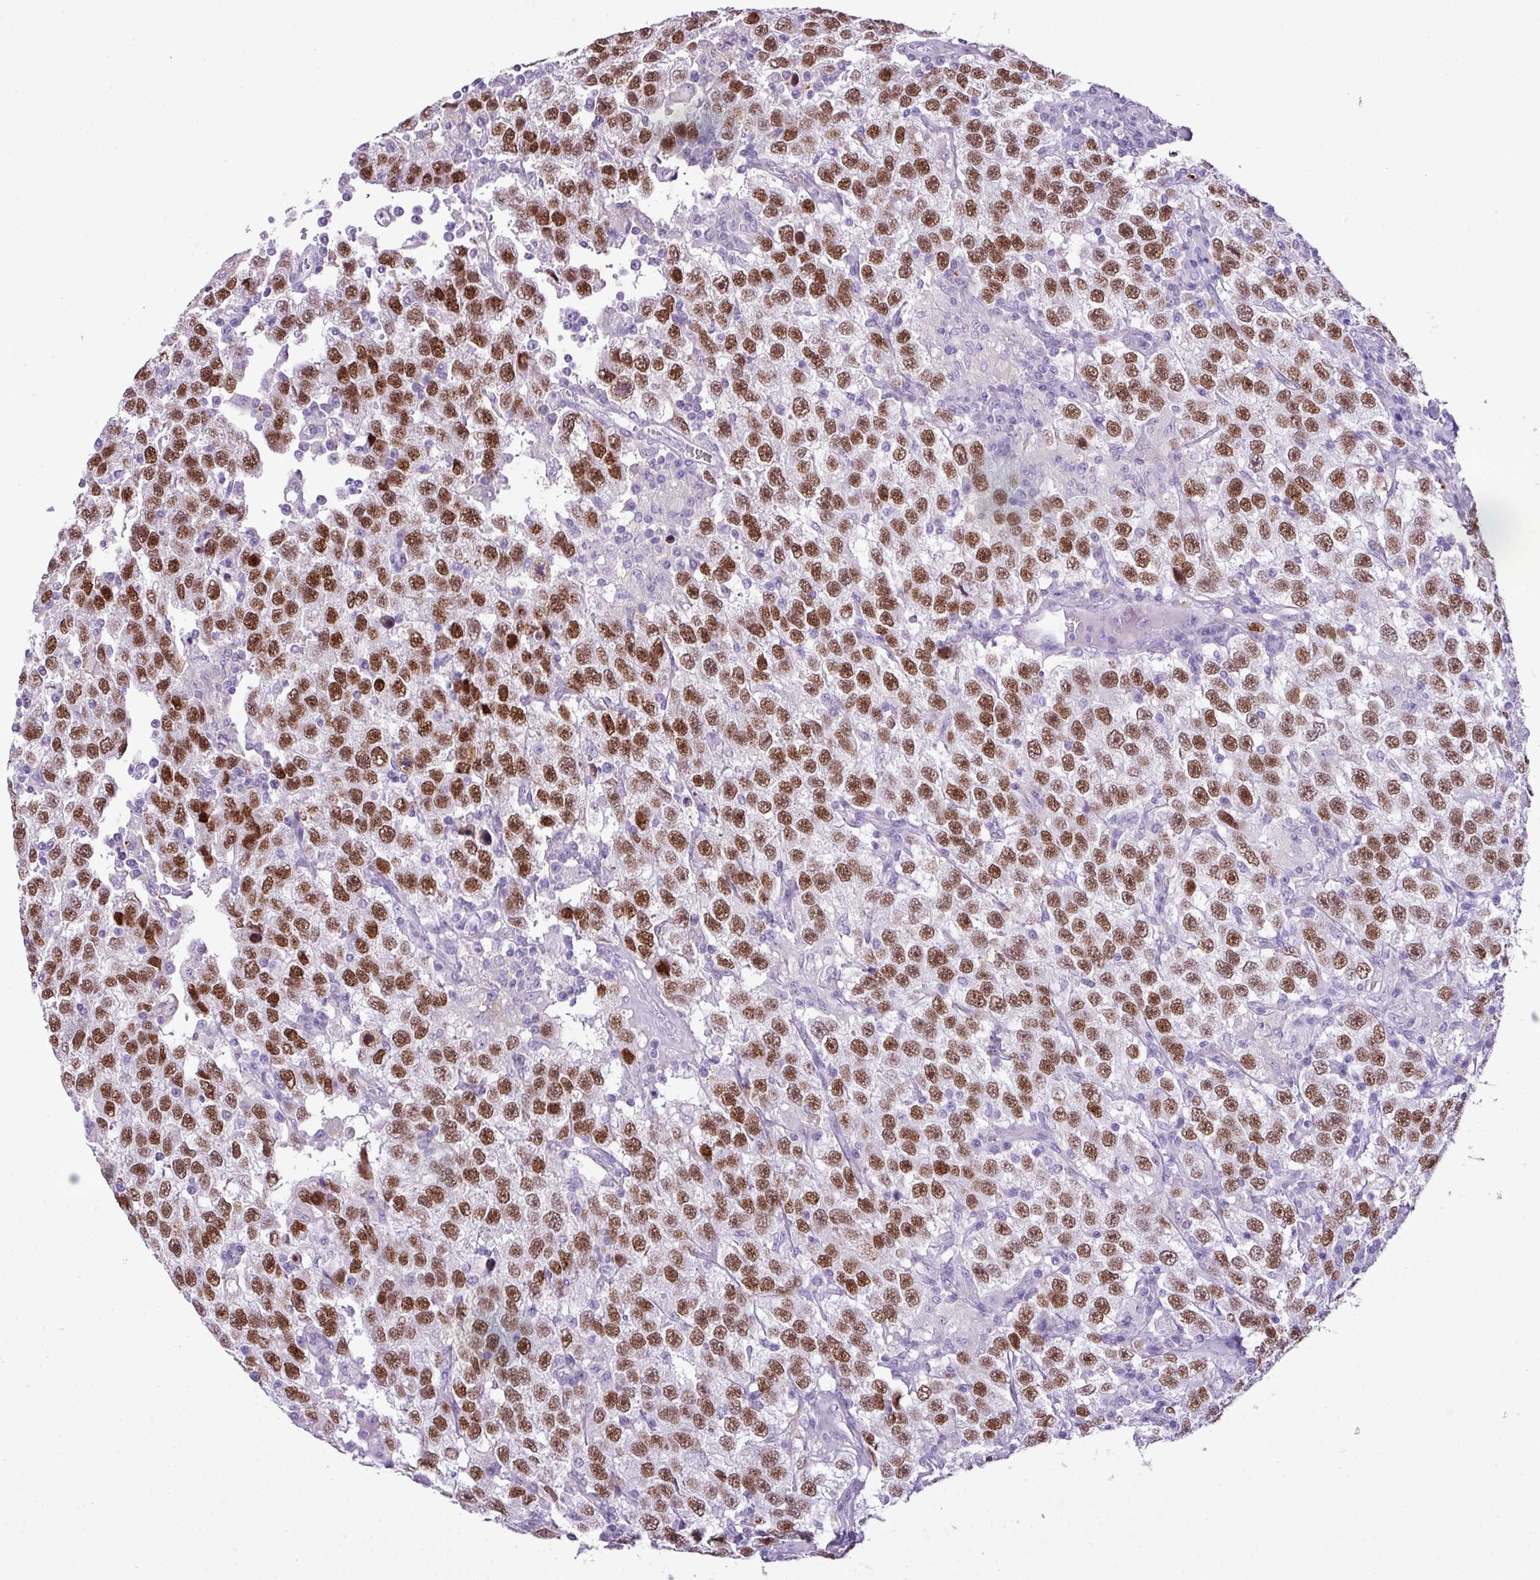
{"staining": {"intensity": "strong", "quantity": ">75%", "location": "nuclear"}, "tissue": "testis cancer", "cell_type": "Tumor cells", "image_type": "cancer", "snomed": [{"axis": "morphology", "description": "Seminoma, NOS"}, {"axis": "topography", "description": "Testis"}], "caption": "Approximately >75% of tumor cells in human testis seminoma display strong nuclear protein positivity as visualized by brown immunohistochemical staining.", "gene": "RBMXL2", "patient": {"sex": "male", "age": 41}}